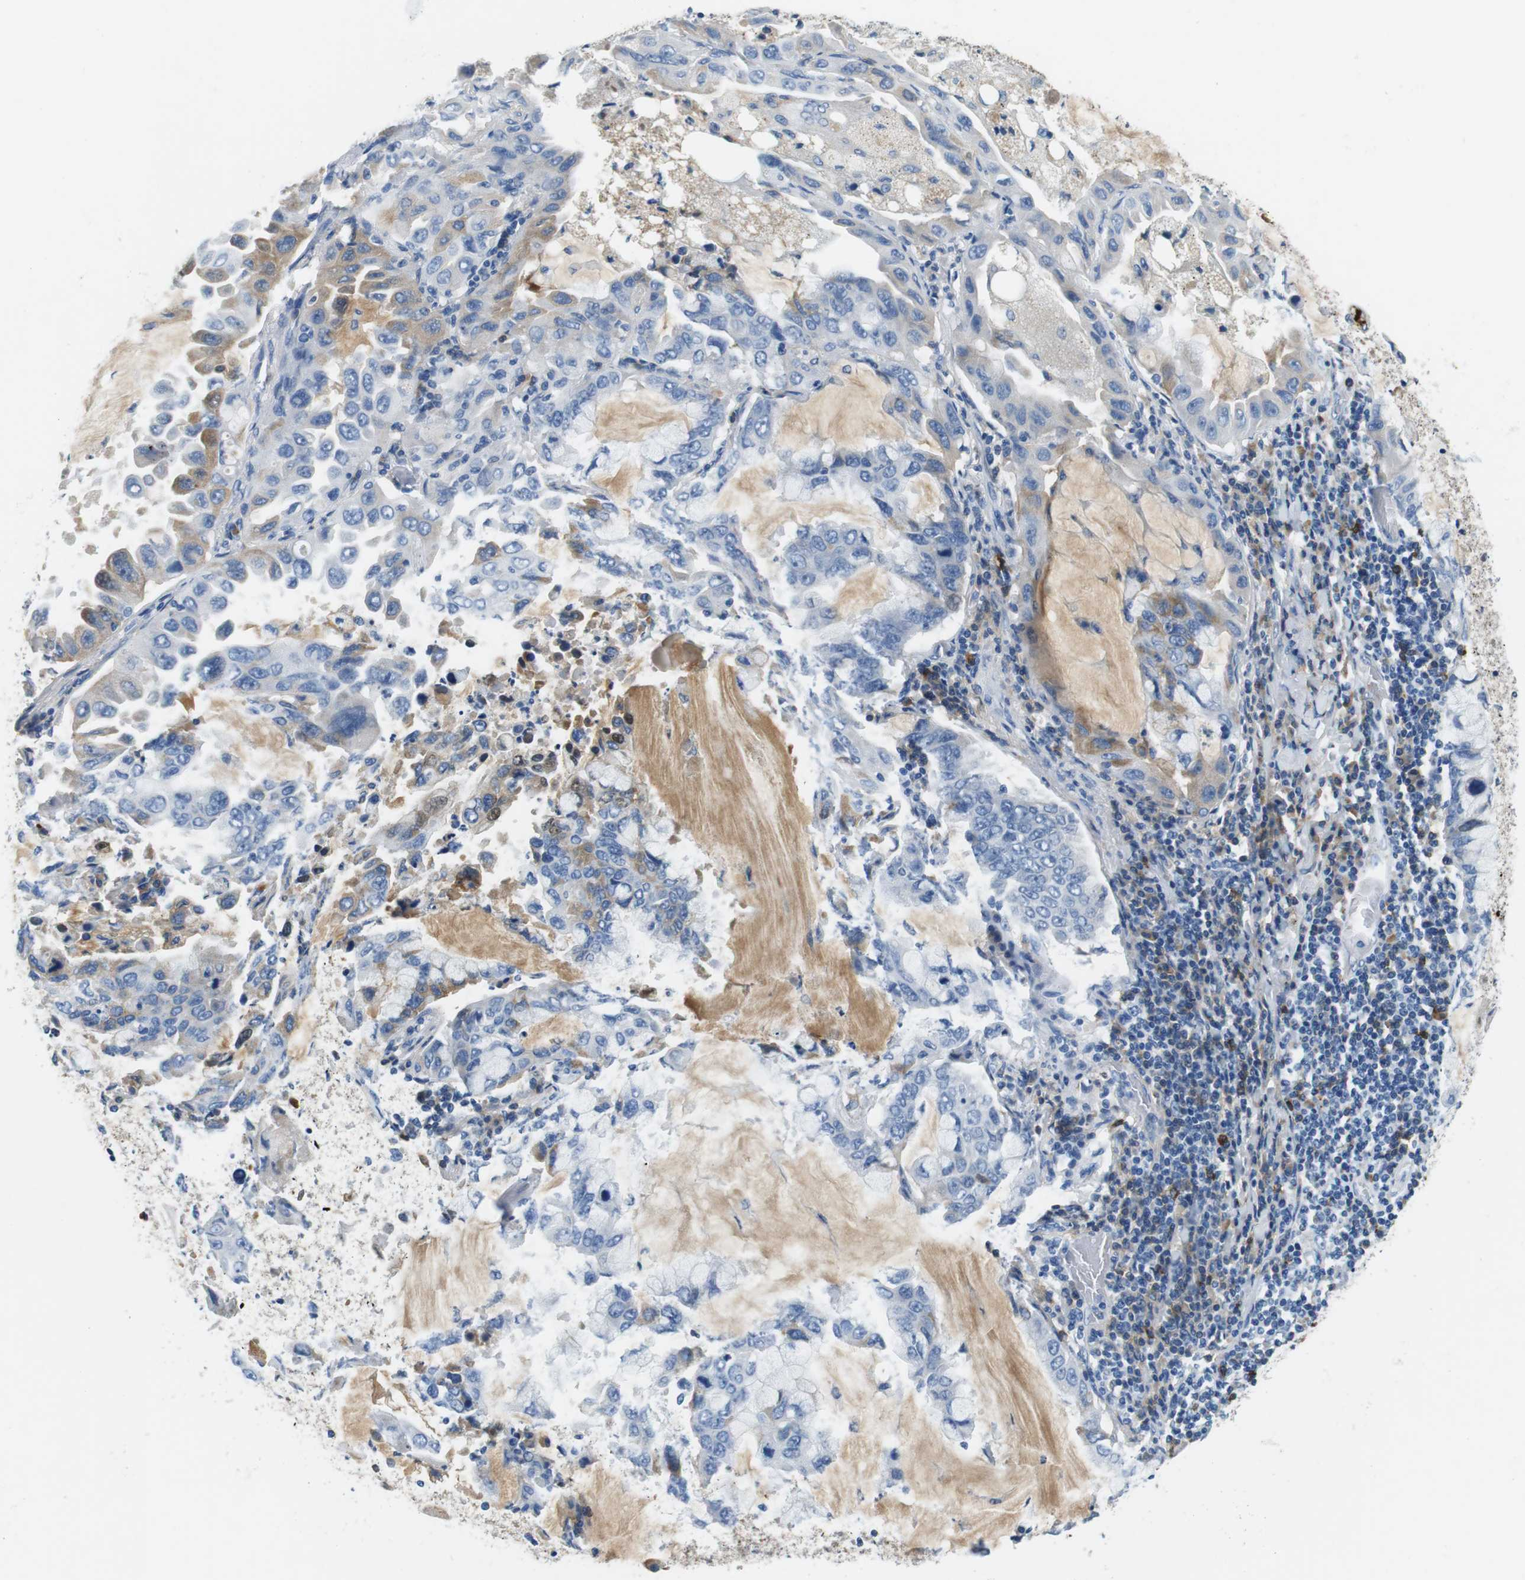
{"staining": {"intensity": "negative", "quantity": "none", "location": "none"}, "tissue": "lung cancer", "cell_type": "Tumor cells", "image_type": "cancer", "snomed": [{"axis": "morphology", "description": "Adenocarcinoma, NOS"}, {"axis": "topography", "description": "Lung"}], "caption": "Lung cancer (adenocarcinoma) was stained to show a protein in brown. There is no significant staining in tumor cells.", "gene": "IGHD", "patient": {"sex": "male", "age": 64}}